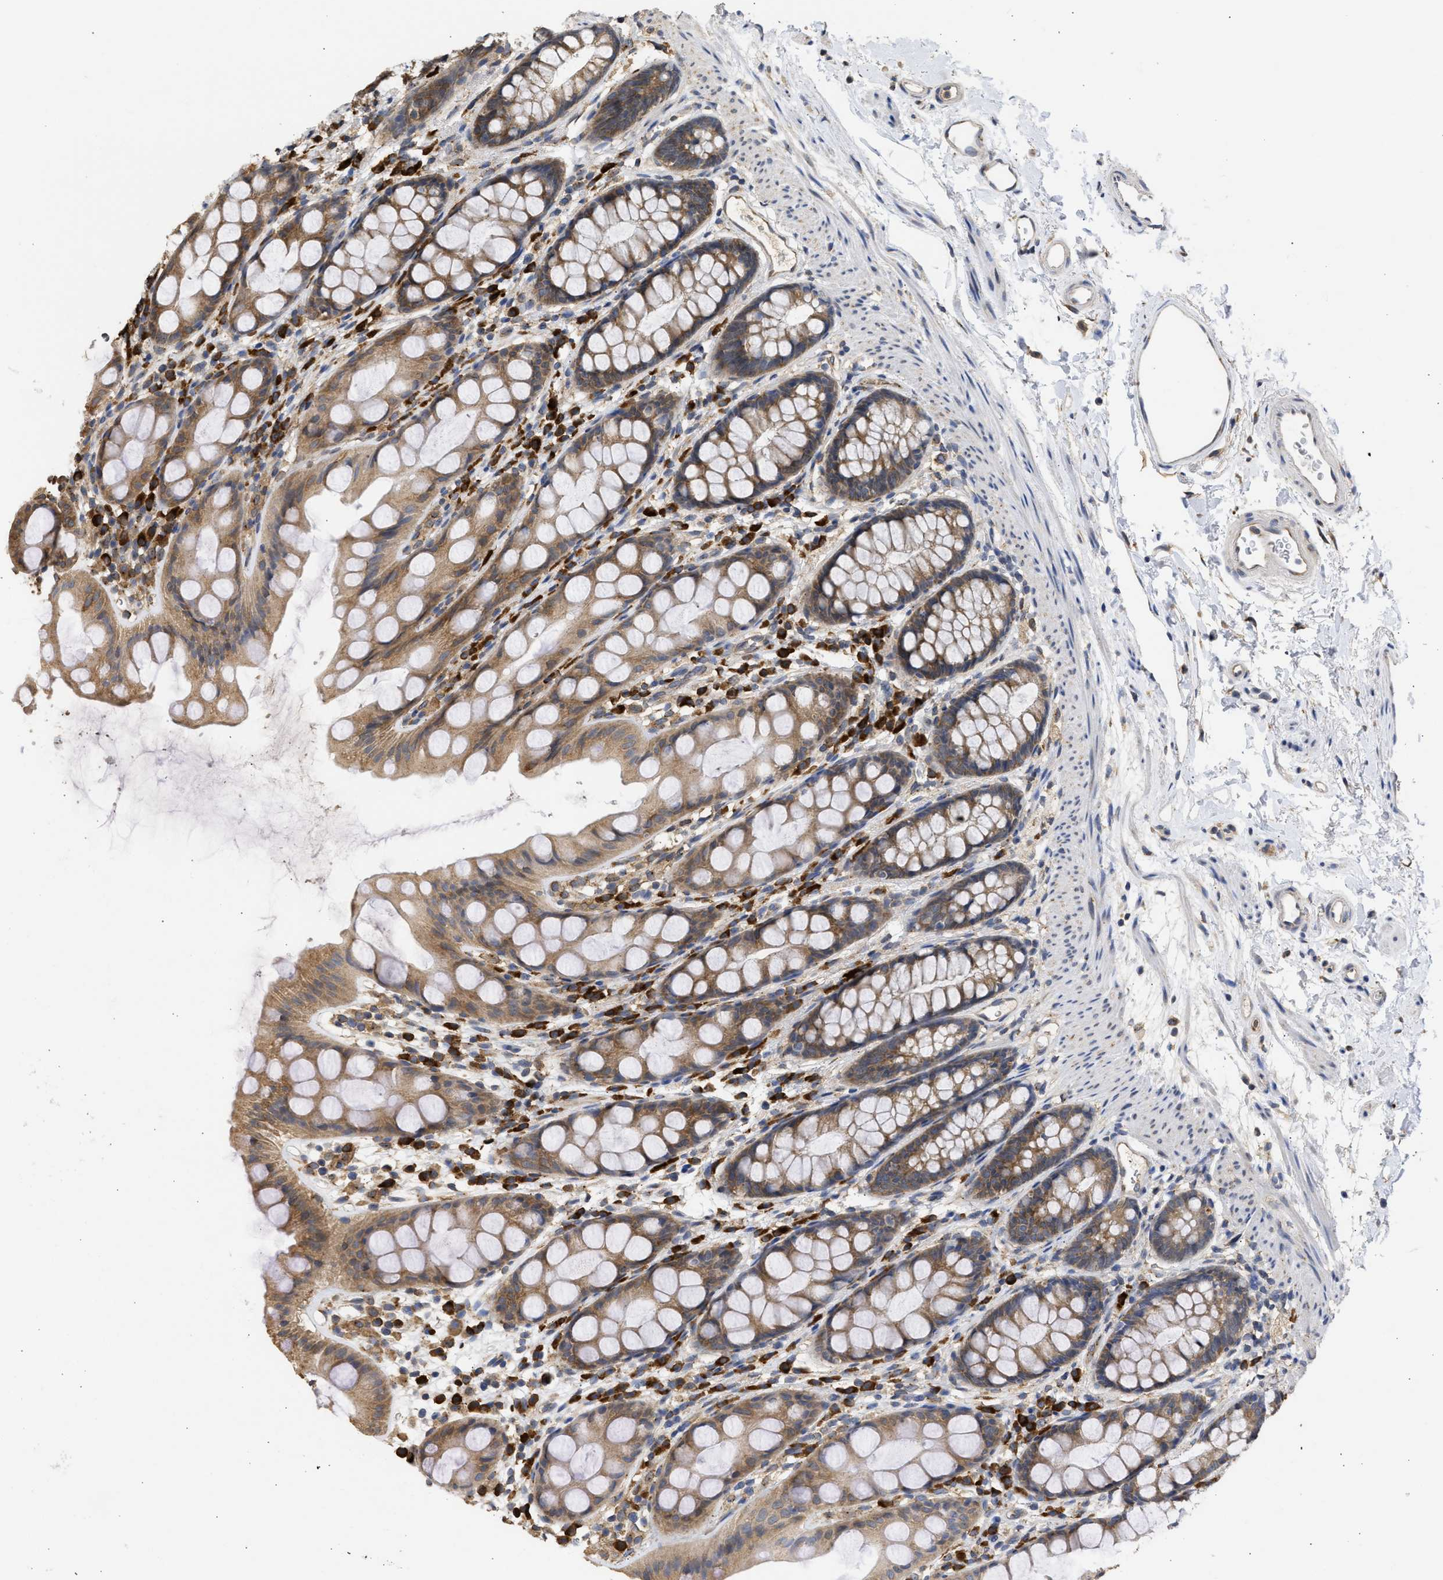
{"staining": {"intensity": "moderate", "quantity": ">75%", "location": "cytoplasmic/membranous"}, "tissue": "rectum", "cell_type": "Glandular cells", "image_type": "normal", "snomed": [{"axis": "morphology", "description": "Normal tissue, NOS"}, {"axis": "topography", "description": "Rectum"}], "caption": "Immunohistochemistry of unremarkable human rectum demonstrates medium levels of moderate cytoplasmic/membranous expression in approximately >75% of glandular cells.", "gene": "DNAJC1", "patient": {"sex": "female", "age": 65}}